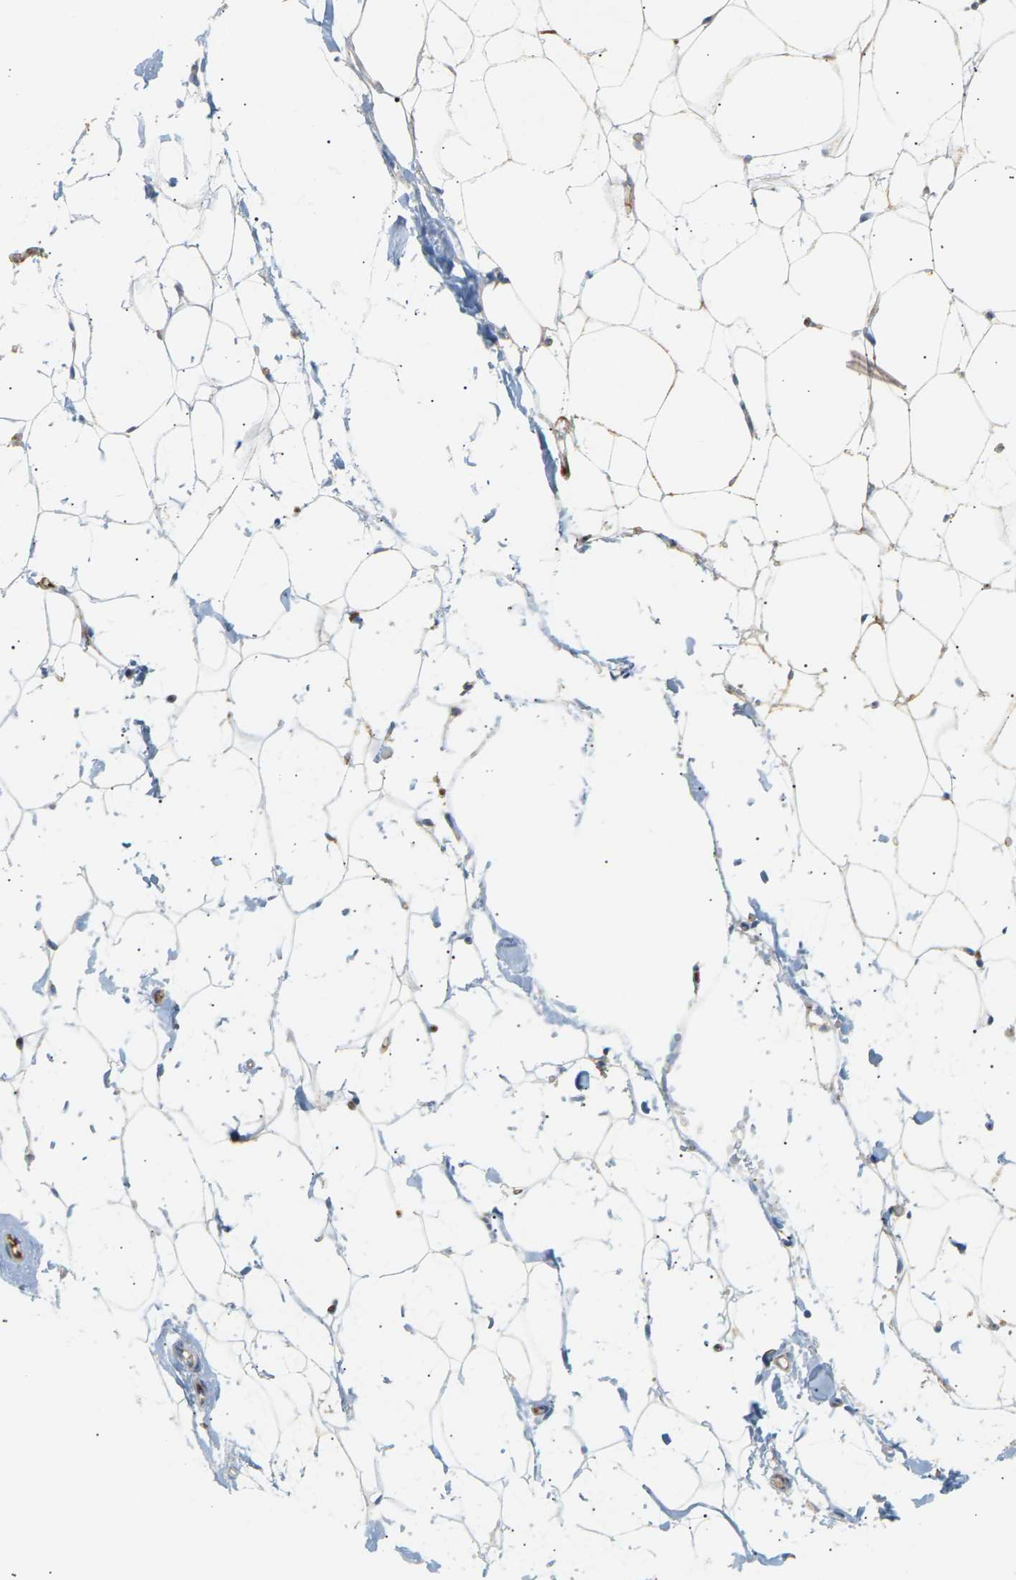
{"staining": {"intensity": "weak", "quantity": ">75%", "location": "cytoplasmic/membranous"}, "tissue": "adipose tissue", "cell_type": "Adipocytes", "image_type": "normal", "snomed": [{"axis": "morphology", "description": "Normal tissue, NOS"}, {"axis": "topography", "description": "Breast"}, {"axis": "topography", "description": "Soft tissue"}], "caption": "Immunohistochemical staining of normal human adipose tissue exhibits weak cytoplasmic/membranous protein staining in approximately >75% of adipocytes. (DAB = brown stain, brightfield microscopy at high magnification).", "gene": "LIME1", "patient": {"sex": "female", "age": 75}}